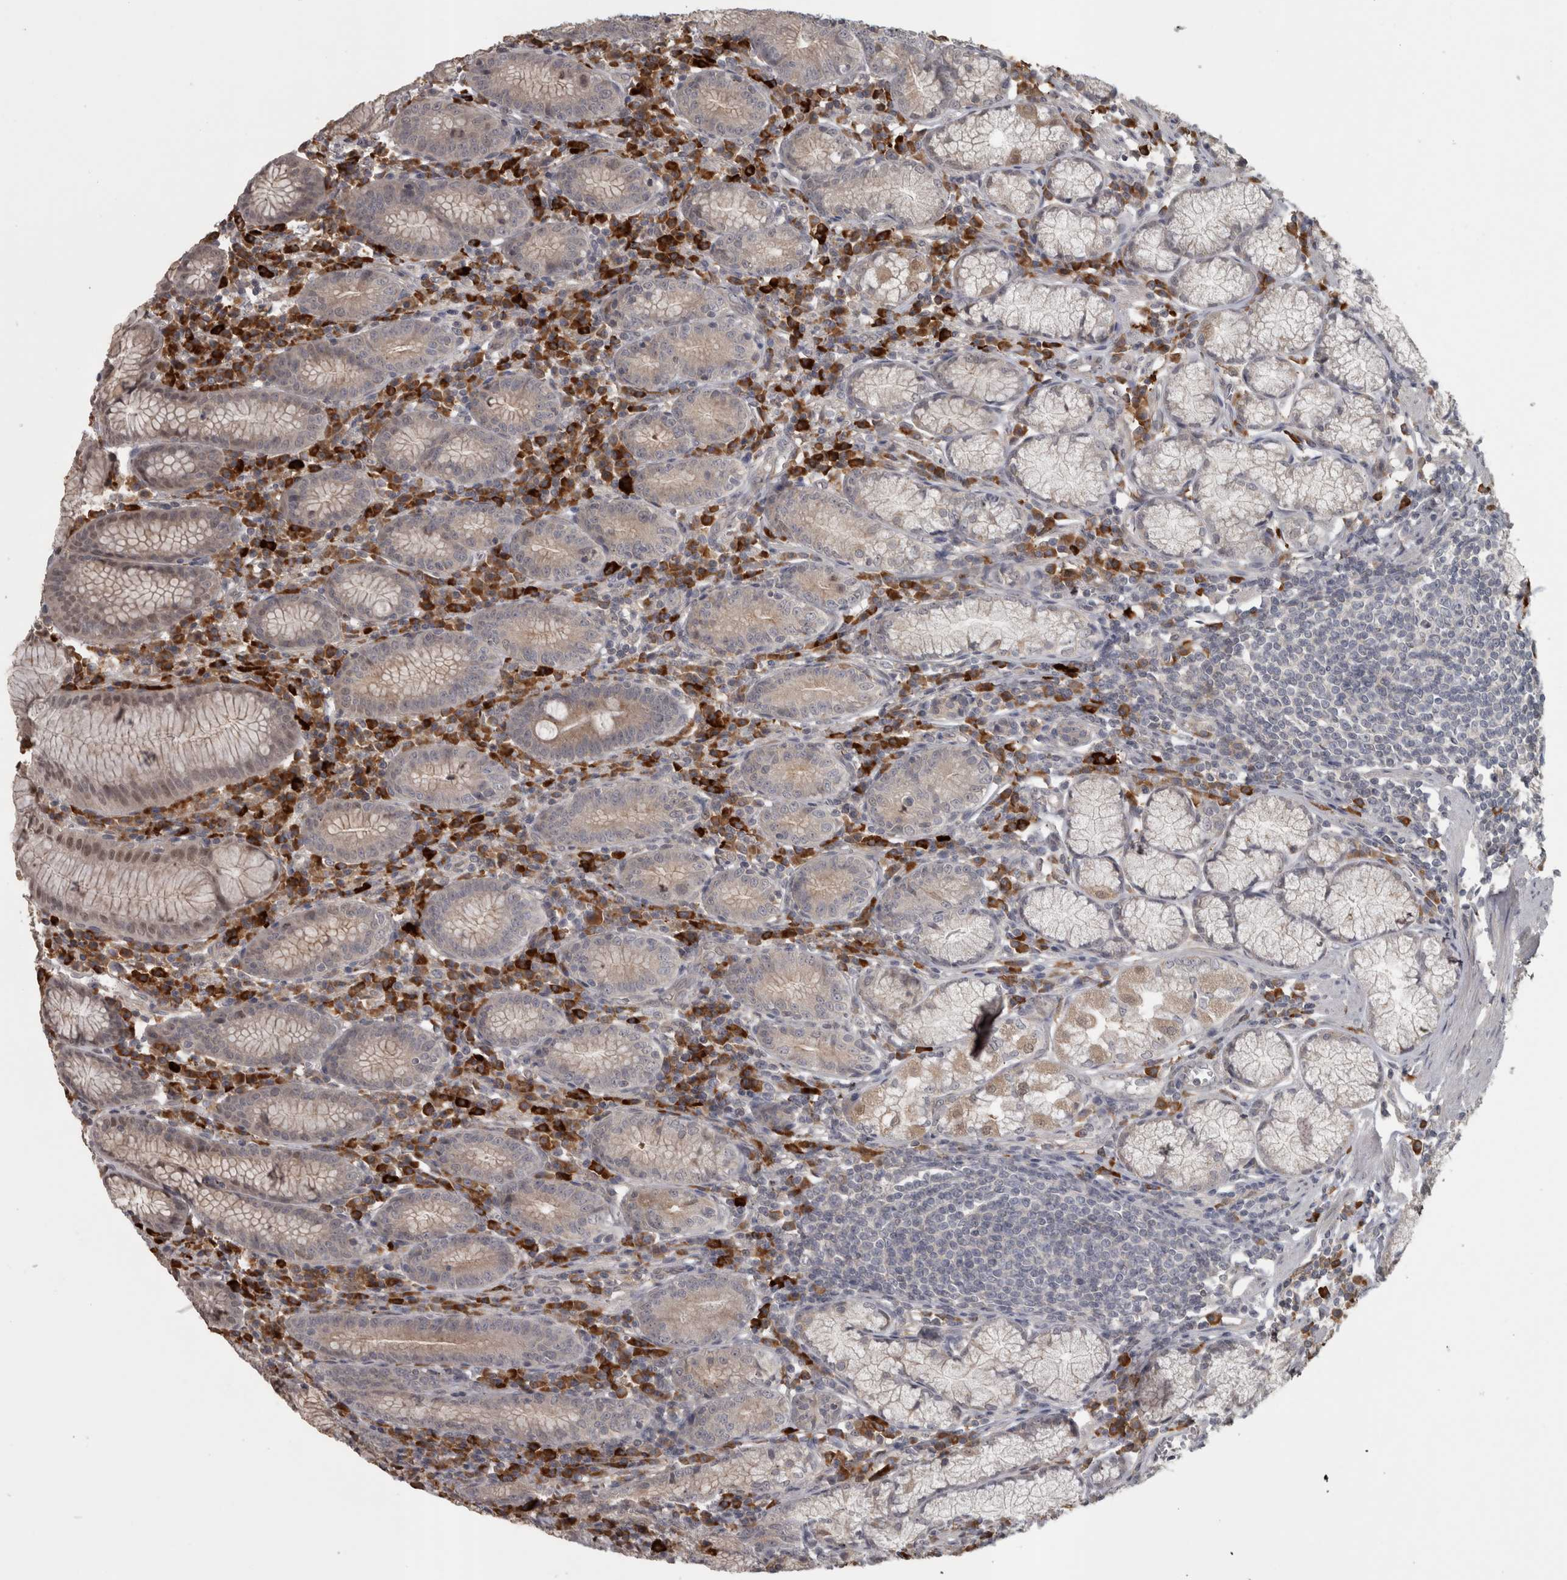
{"staining": {"intensity": "moderate", "quantity": "25%-75%", "location": "cytoplasmic/membranous"}, "tissue": "stomach", "cell_type": "Glandular cells", "image_type": "normal", "snomed": [{"axis": "morphology", "description": "Normal tissue, NOS"}, {"axis": "topography", "description": "Stomach"}], "caption": "An IHC photomicrograph of benign tissue is shown. Protein staining in brown shows moderate cytoplasmic/membranous positivity in stomach within glandular cells. (Brightfield microscopy of DAB IHC at high magnification).", "gene": "SLCO5A1", "patient": {"sex": "male", "age": 55}}